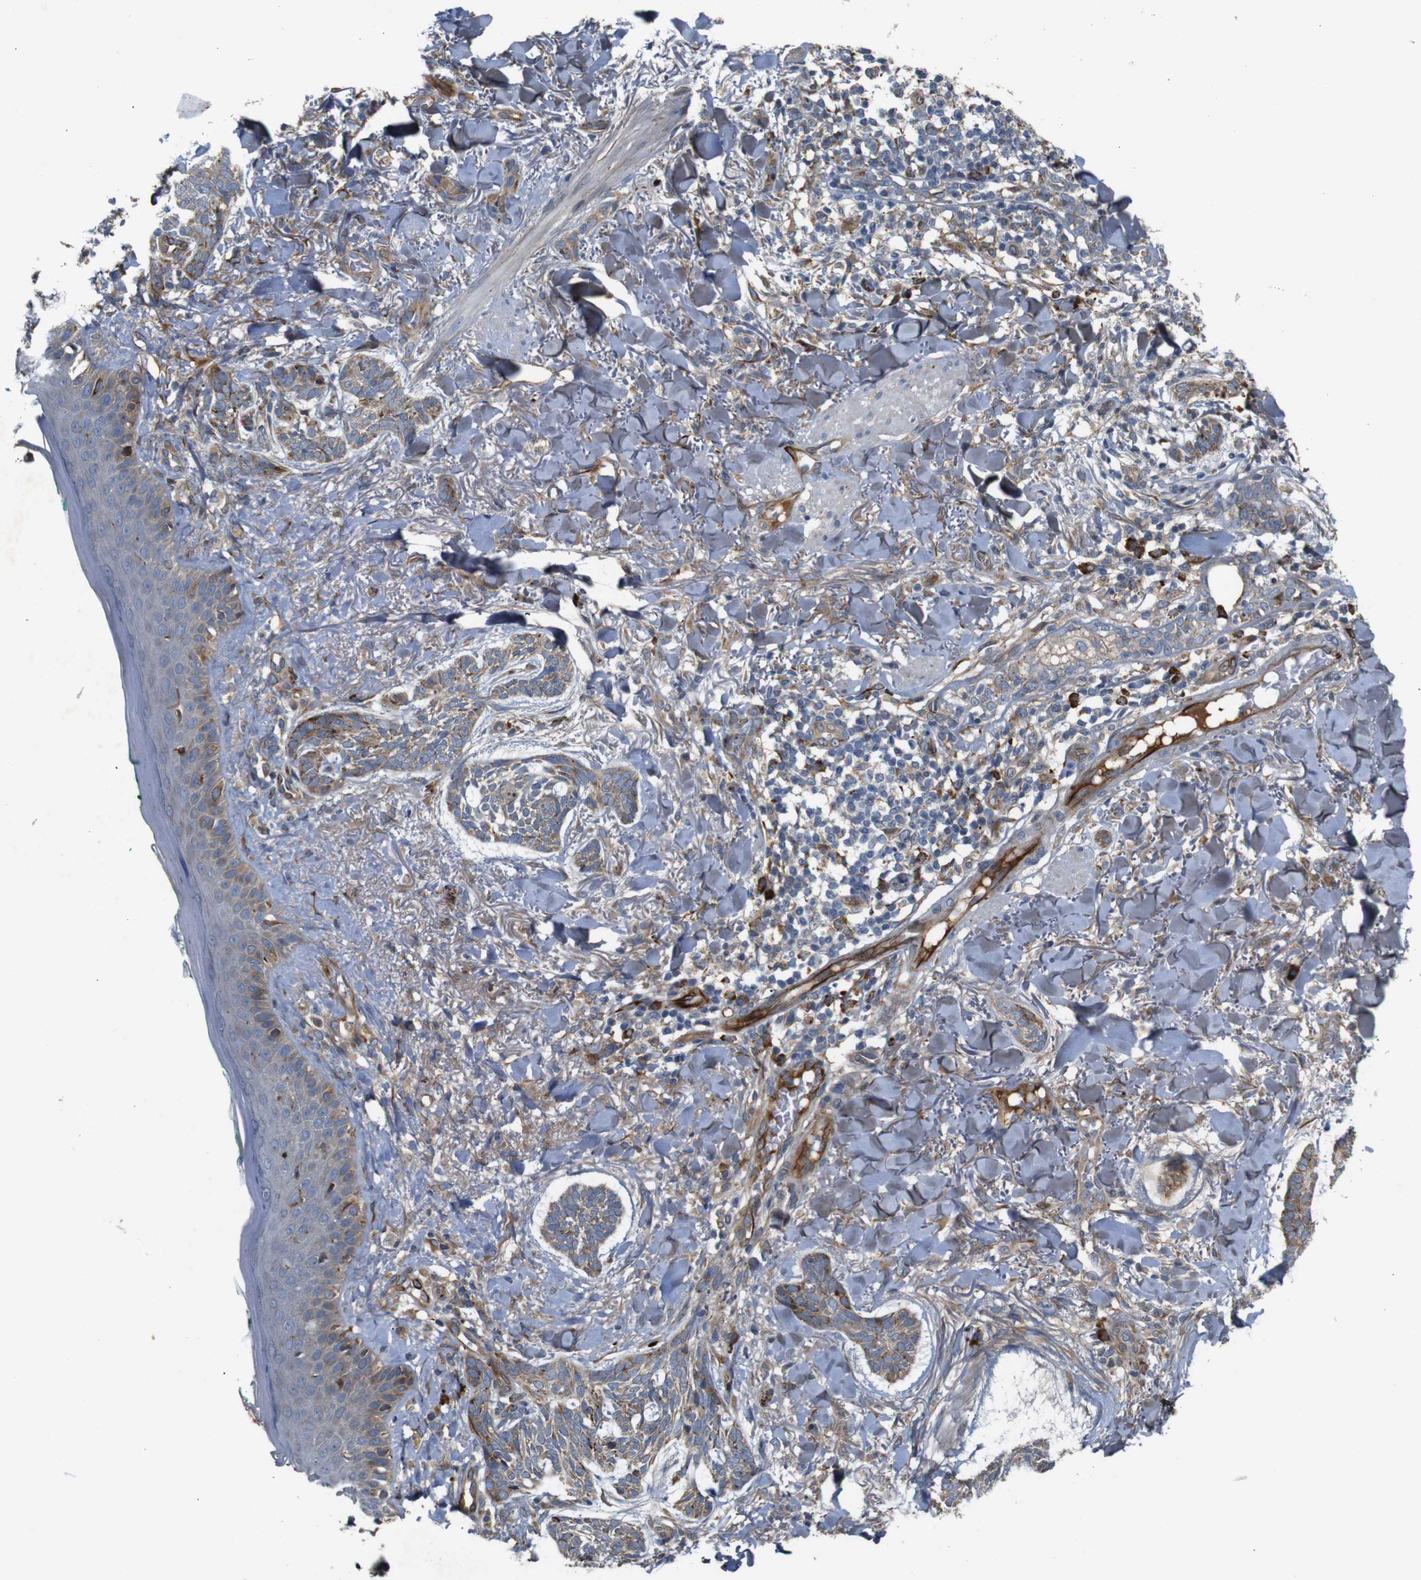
{"staining": {"intensity": "moderate", "quantity": ">75%", "location": "cytoplasmic/membranous"}, "tissue": "skin cancer", "cell_type": "Tumor cells", "image_type": "cancer", "snomed": [{"axis": "morphology", "description": "Basal cell carcinoma"}, {"axis": "topography", "description": "Skin"}], "caption": "Approximately >75% of tumor cells in human basal cell carcinoma (skin) exhibit moderate cytoplasmic/membranous protein staining as visualized by brown immunohistochemical staining.", "gene": "UBE2G2", "patient": {"sex": "male", "age": 43}}